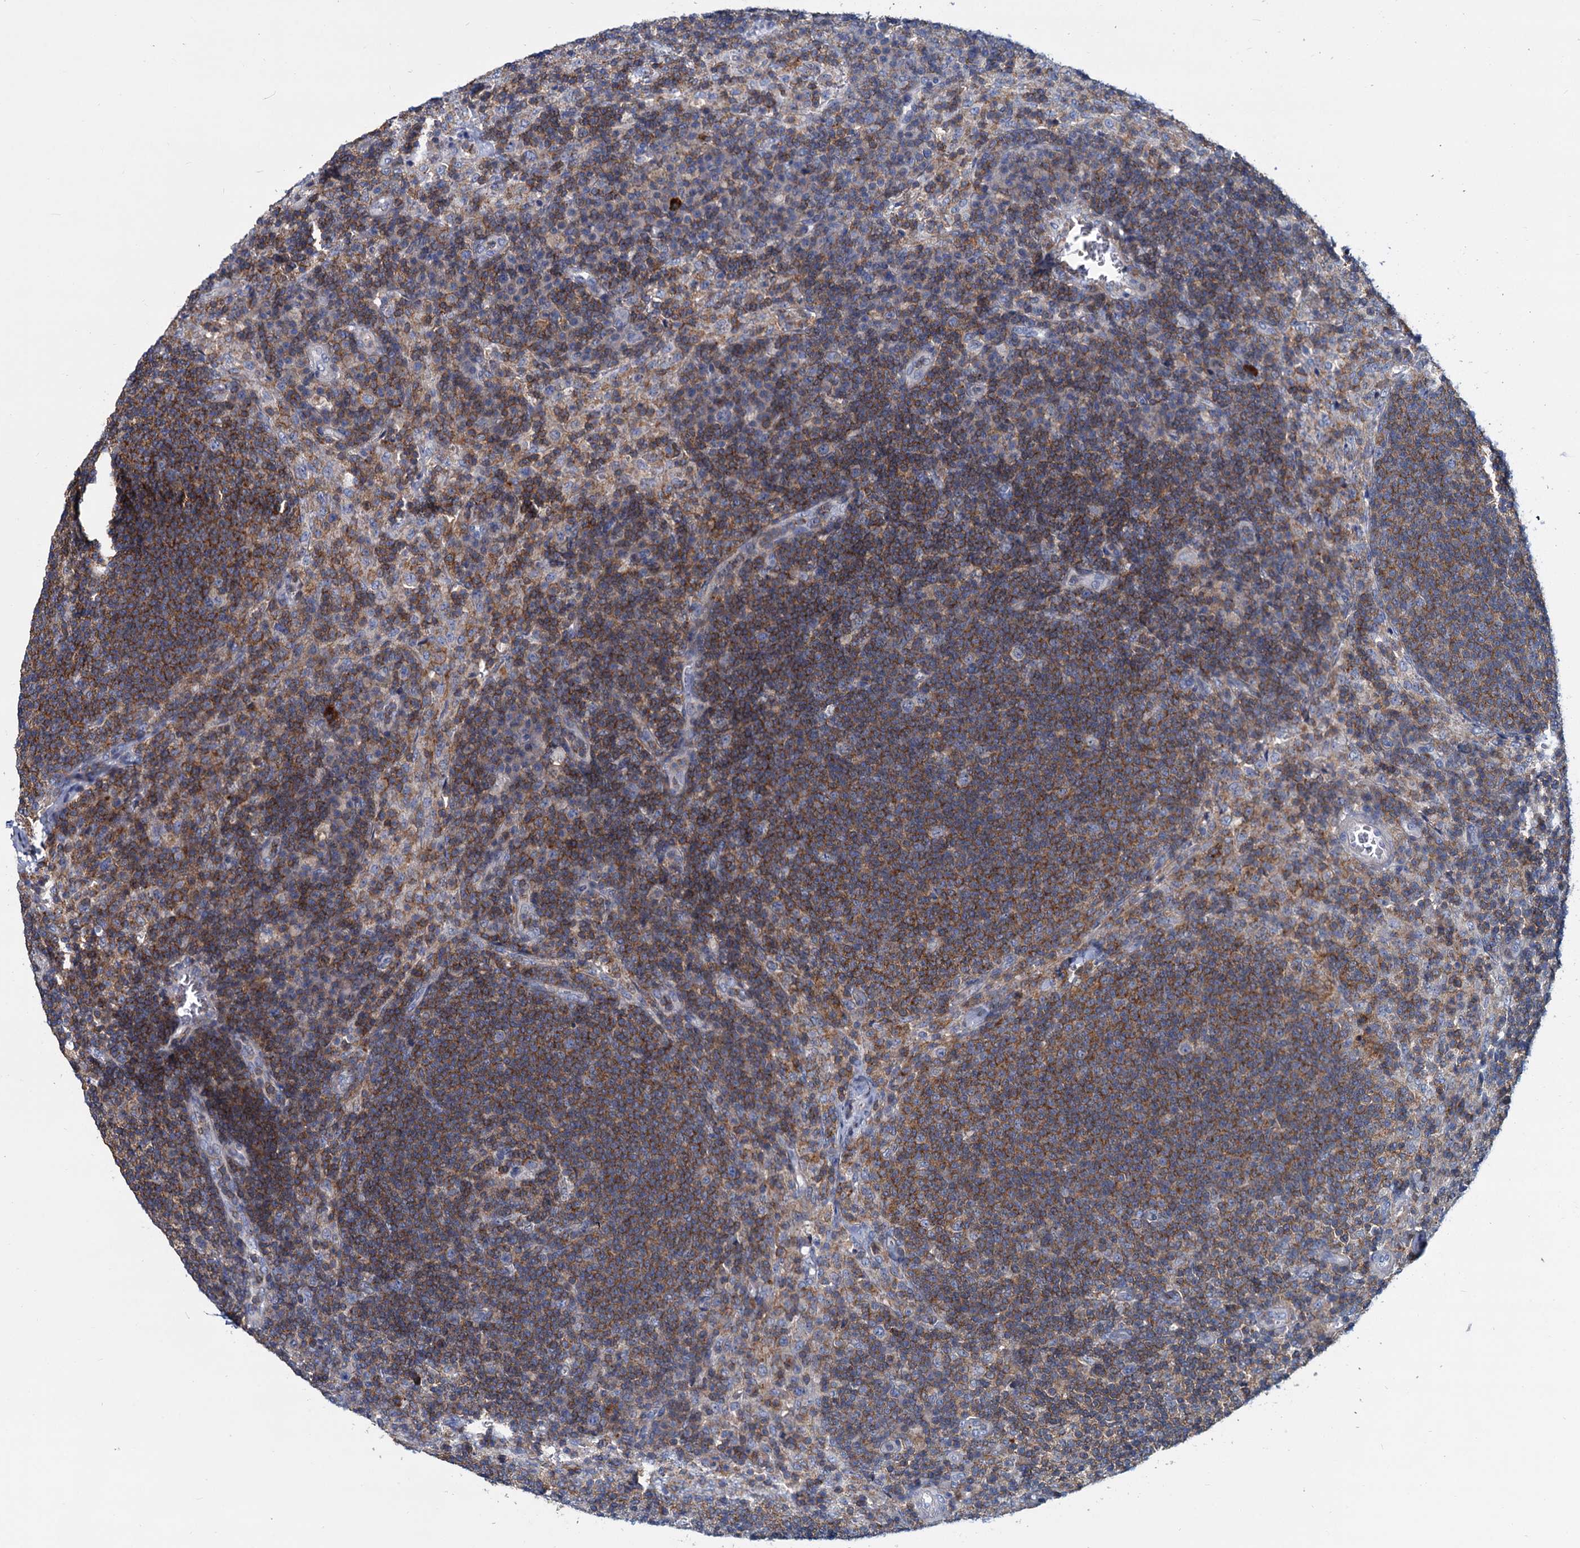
{"staining": {"intensity": "moderate", "quantity": "<25%", "location": "cytoplasmic/membranous"}, "tissue": "lymph node", "cell_type": "Germinal center cells", "image_type": "normal", "snomed": [{"axis": "morphology", "description": "Normal tissue, NOS"}, {"axis": "topography", "description": "Lymph node"}], "caption": "Protein staining displays moderate cytoplasmic/membranous positivity in about <25% of germinal center cells in normal lymph node.", "gene": "LRCH4", "patient": {"sex": "female", "age": 70}}